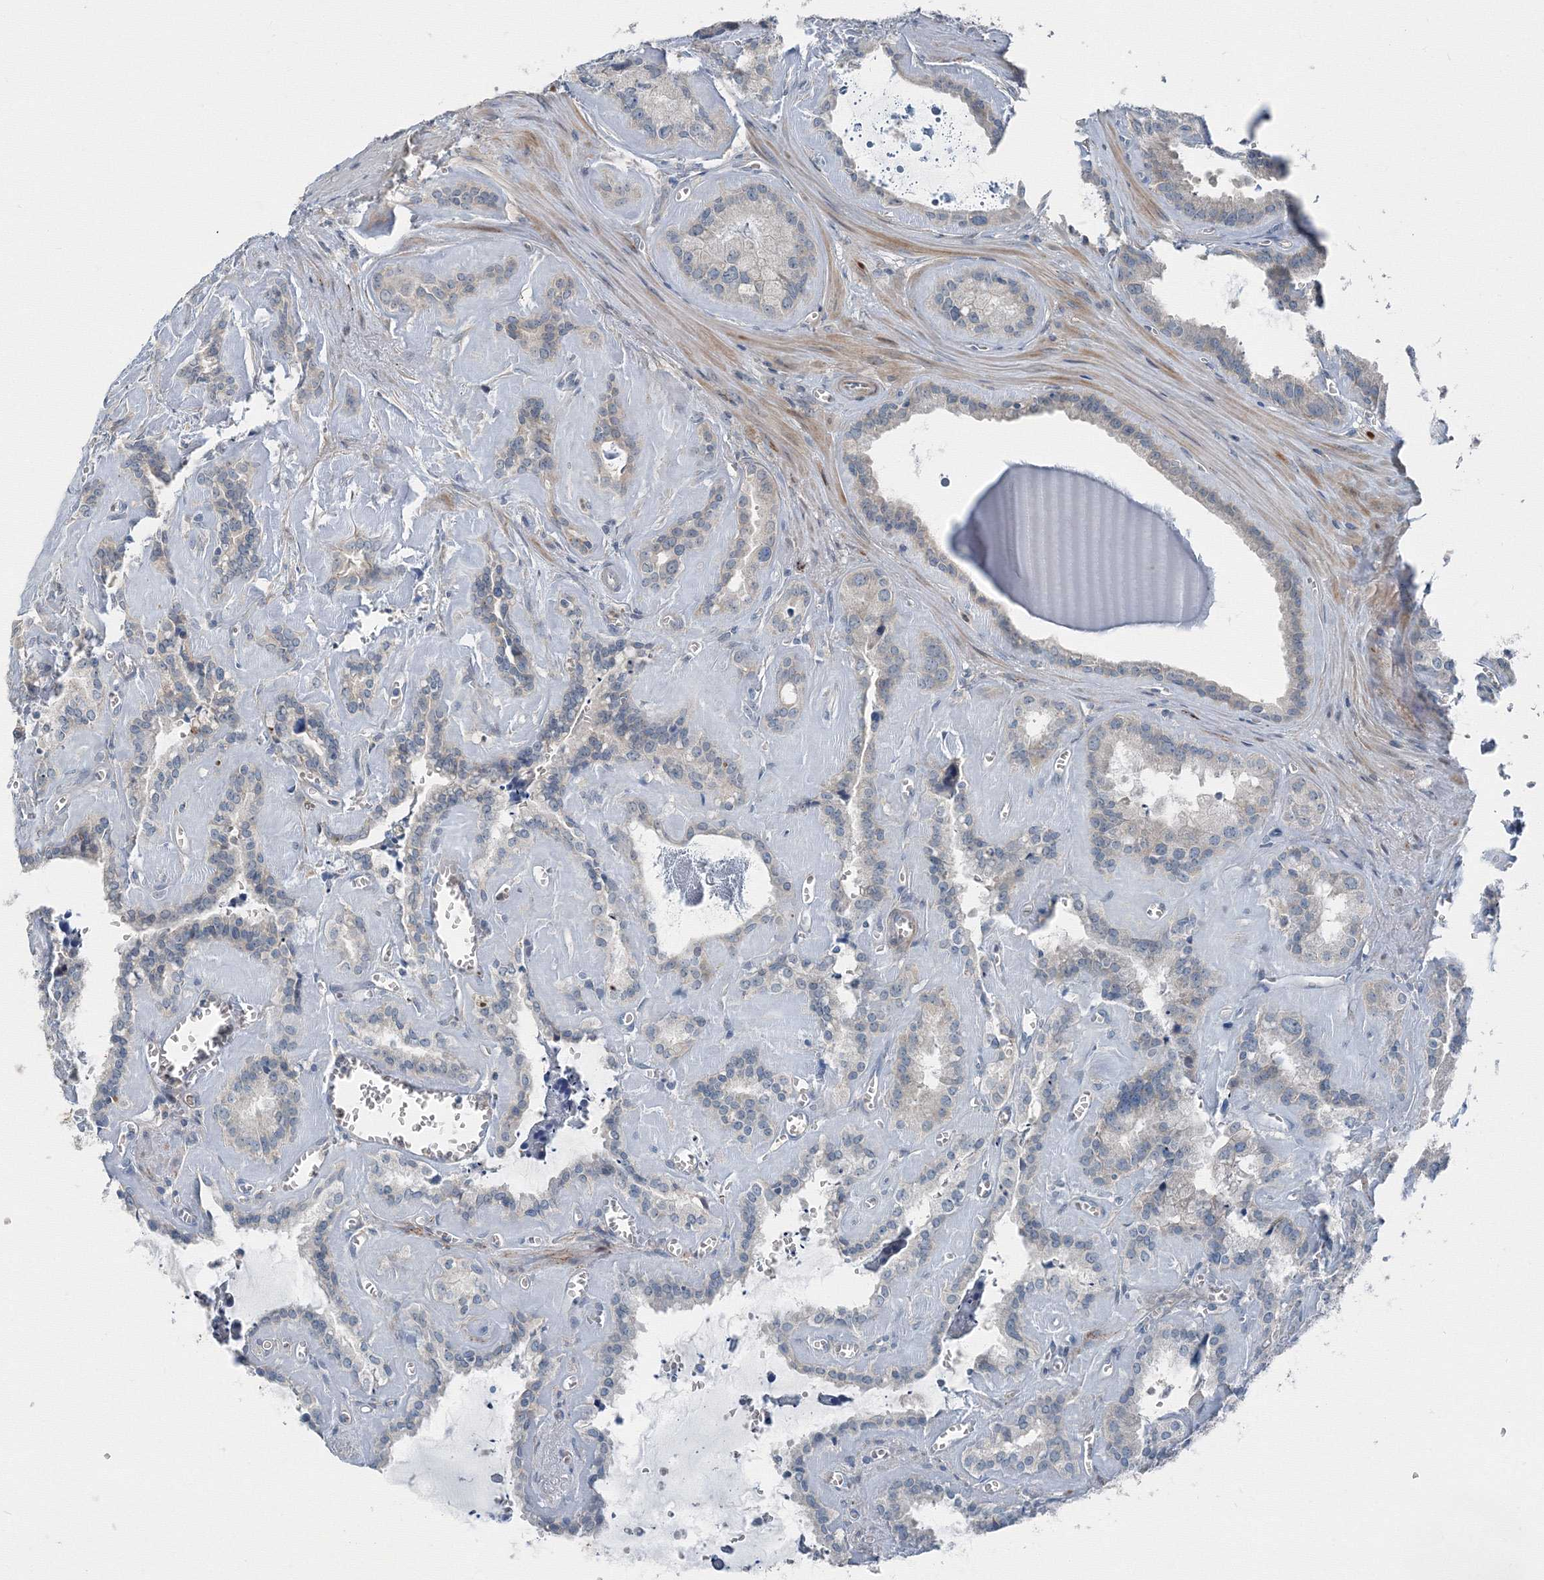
{"staining": {"intensity": "negative", "quantity": "none", "location": "none"}, "tissue": "seminal vesicle", "cell_type": "Glandular cells", "image_type": "normal", "snomed": [{"axis": "morphology", "description": "Normal tissue, NOS"}, {"axis": "topography", "description": "Prostate"}, {"axis": "topography", "description": "Seminal veicle"}], "caption": "Immunohistochemical staining of normal human seminal vesicle demonstrates no significant positivity in glandular cells.", "gene": "AASDH", "patient": {"sex": "male", "age": 59}}